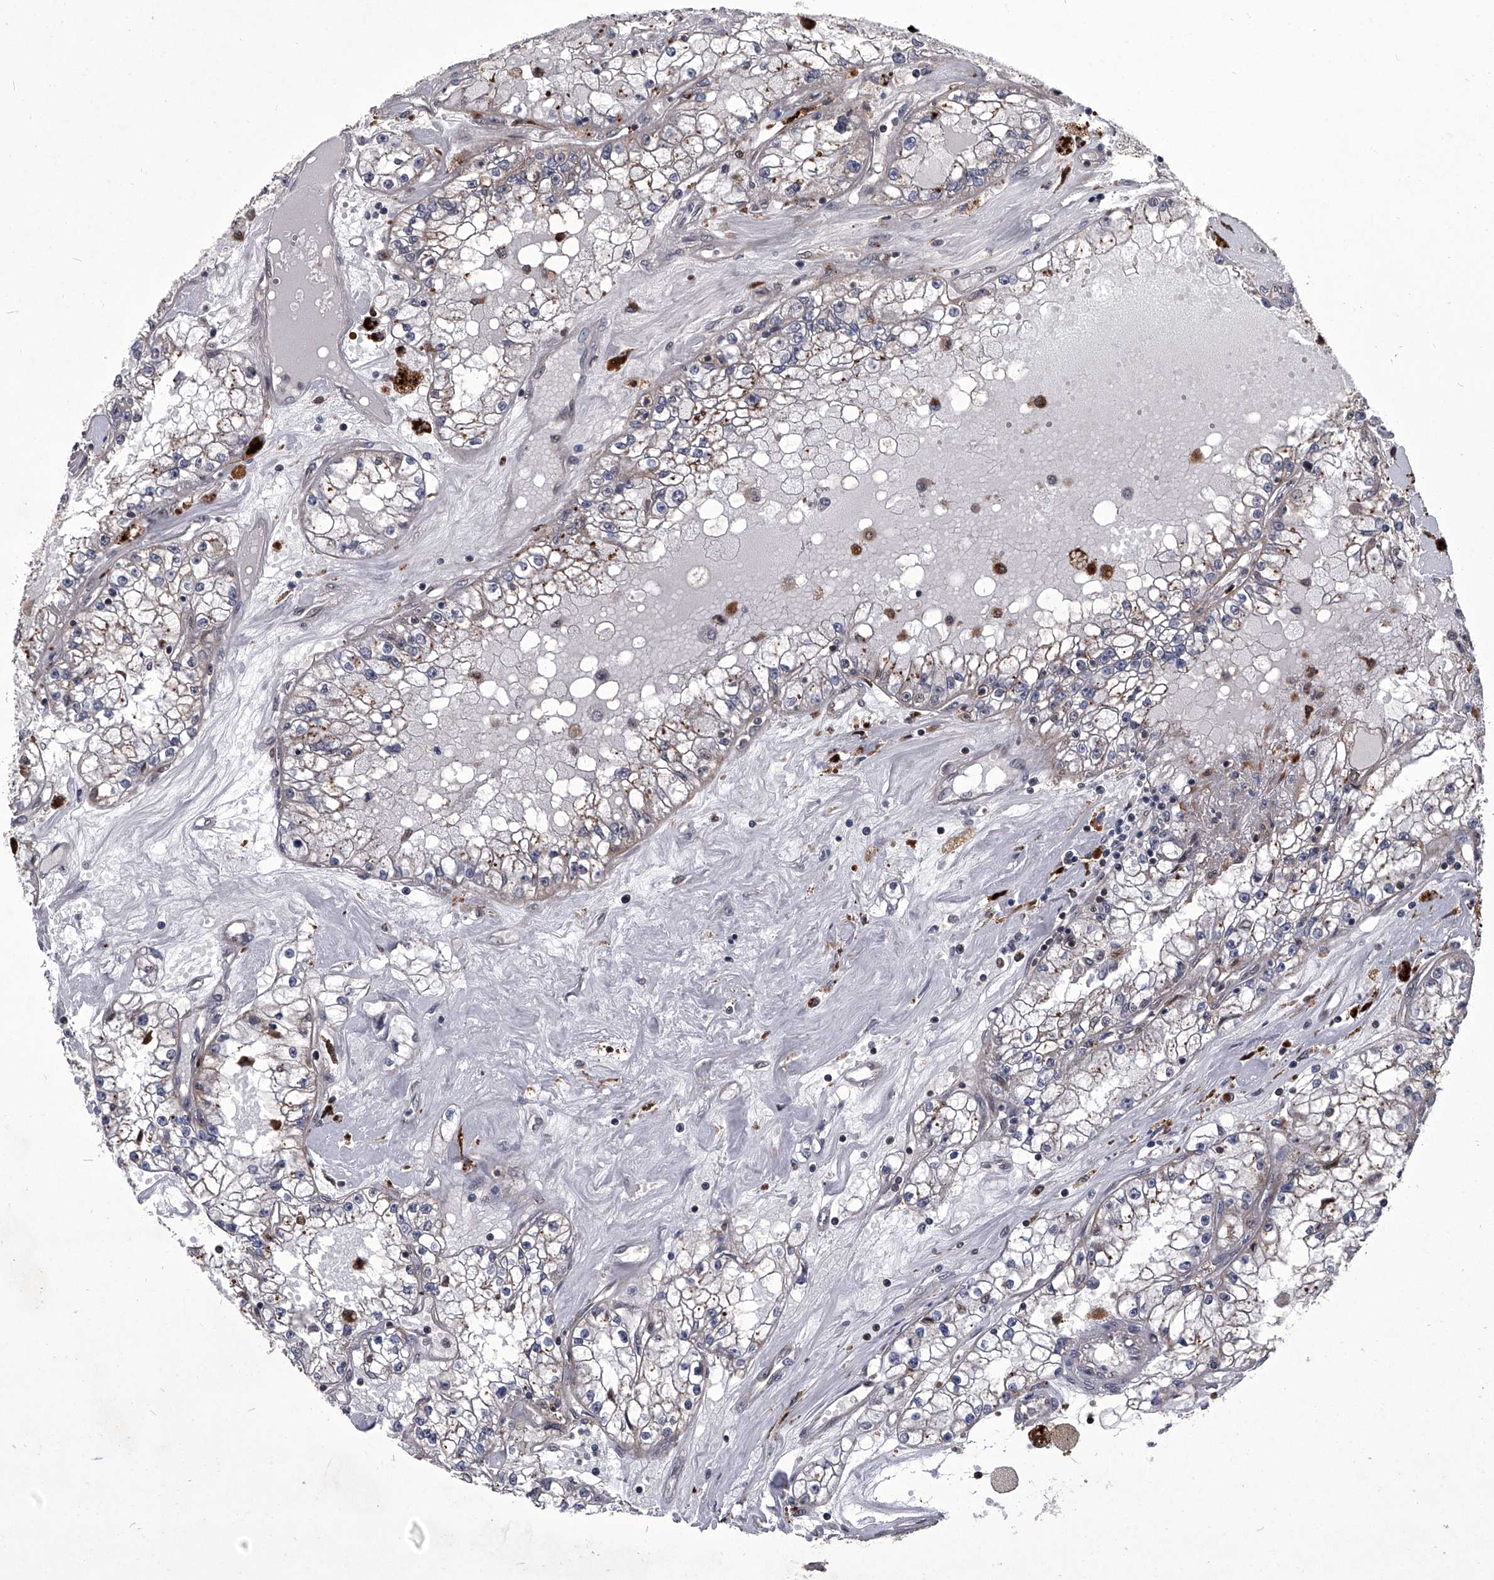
{"staining": {"intensity": "negative", "quantity": "none", "location": "none"}, "tissue": "renal cancer", "cell_type": "Tumor cells", "image_type": "cancer", "snomed": [{"axis": "morphology", "description": "Adenocarcinoma, NOS"}, {"axis": "topography", "description": "Kidney"}], "caption": "Immunohistochemistry image of neoplastic tissue: human renal adenocarcinoma stained with DAB (3,3'-diaminobenzidine) exhibits no significant protein positivity in tumor cells. (DAB immunohistochemistry (IHC) visualized using brightfield microscopy, high magnification).", "gene": "CMTR1", "patient": {"sex": "male", "age": 56}}